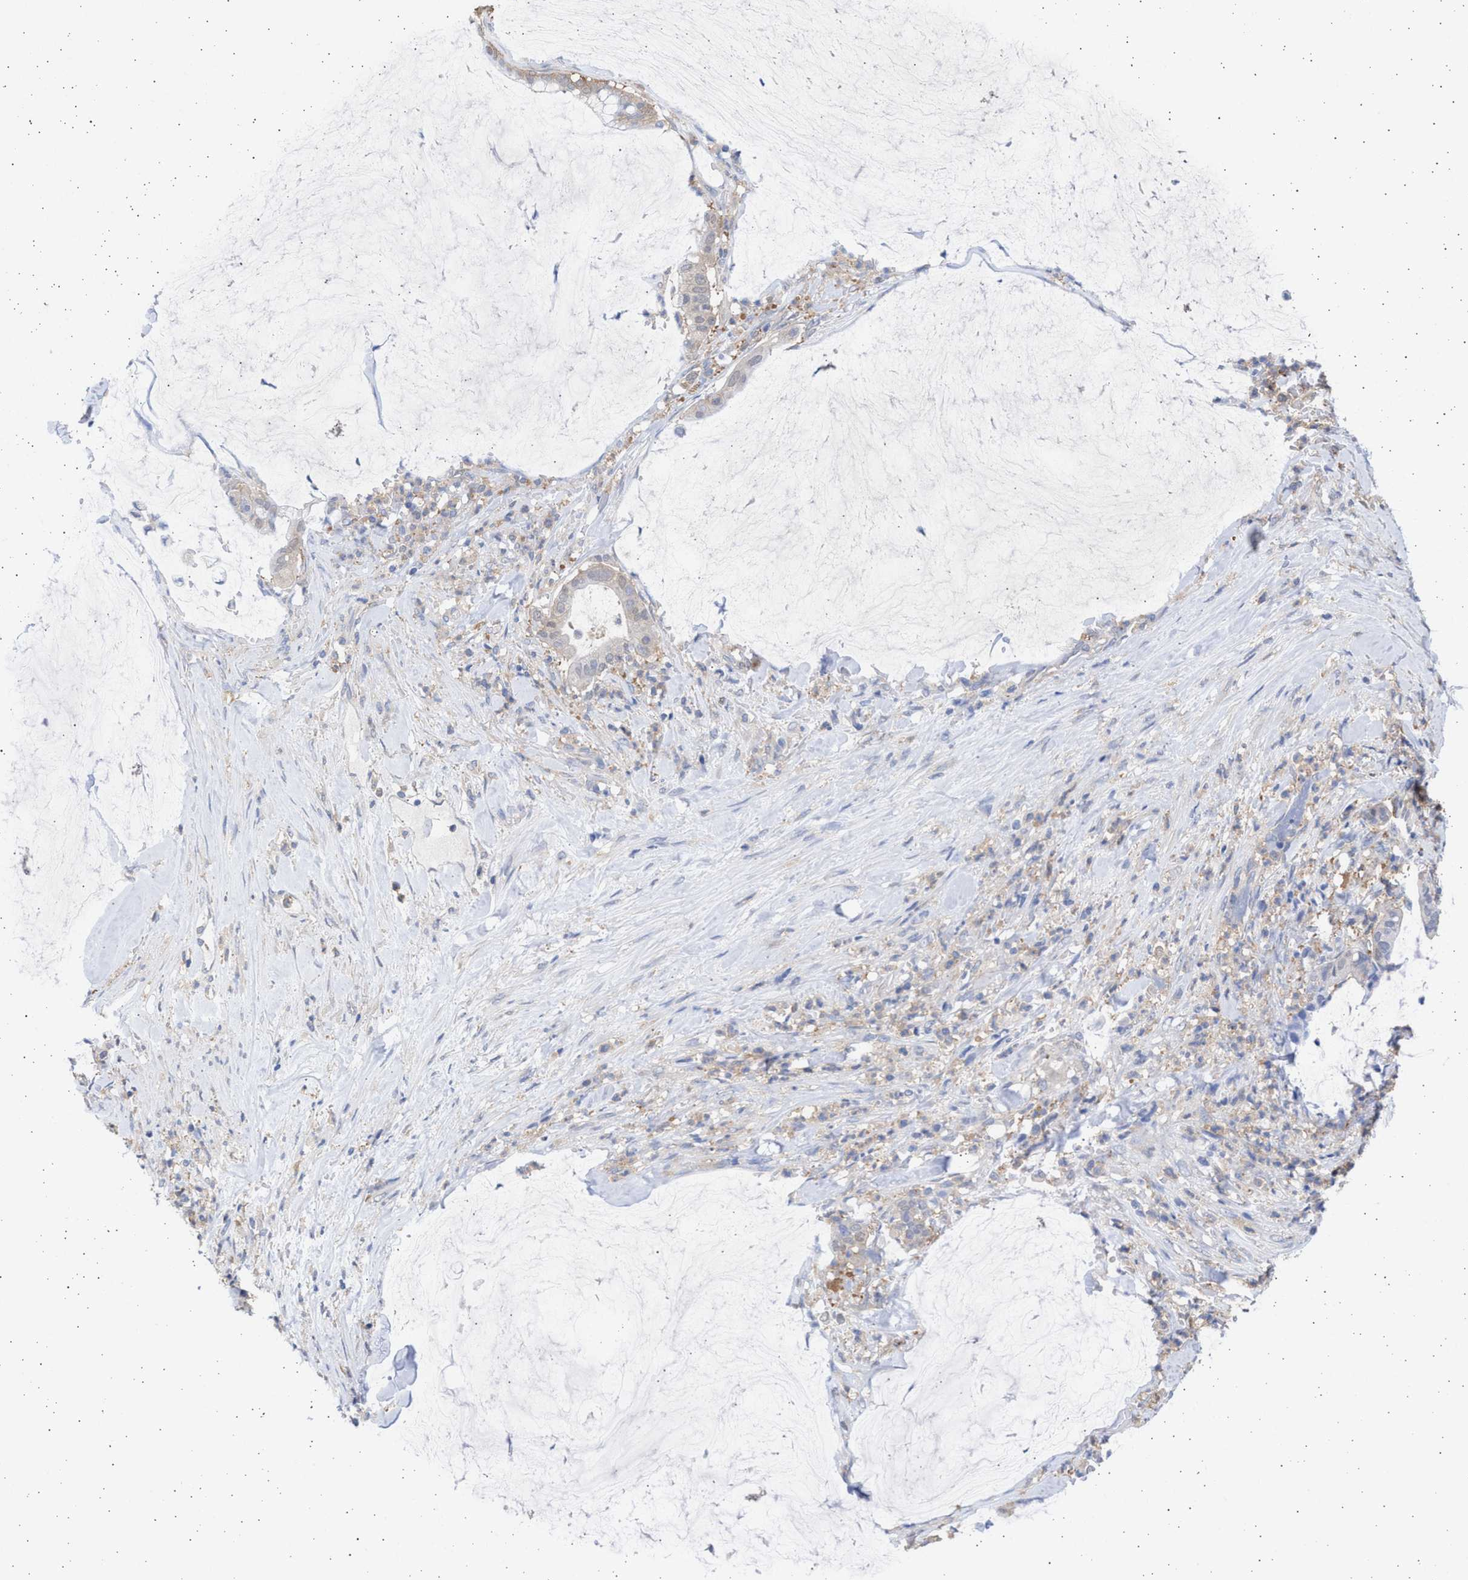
{"staining": {"intensity": "weak", "quantity": "25%-75%", "location": "cytoplasmic/membranous"}, "tissue": "pancreatic cancer", "cell_type": "Tumor cells", "image_type": "cancer", "snomed": [{"axis": "morphology", "description": "Adenocarcinoma, NOS"}, {"axis": "topography", "description": "Pancreas"}], "caption": "IHC (DAB (3,3'-diaminobenzidine)) staining of pancreatic adenocarcinoma shows weak cytoplasmic/membranous protein positivity in about 25%-75% of tumor cells.", "gene": "ALDOC", "patient": {"sex": "male", "age": 41}}